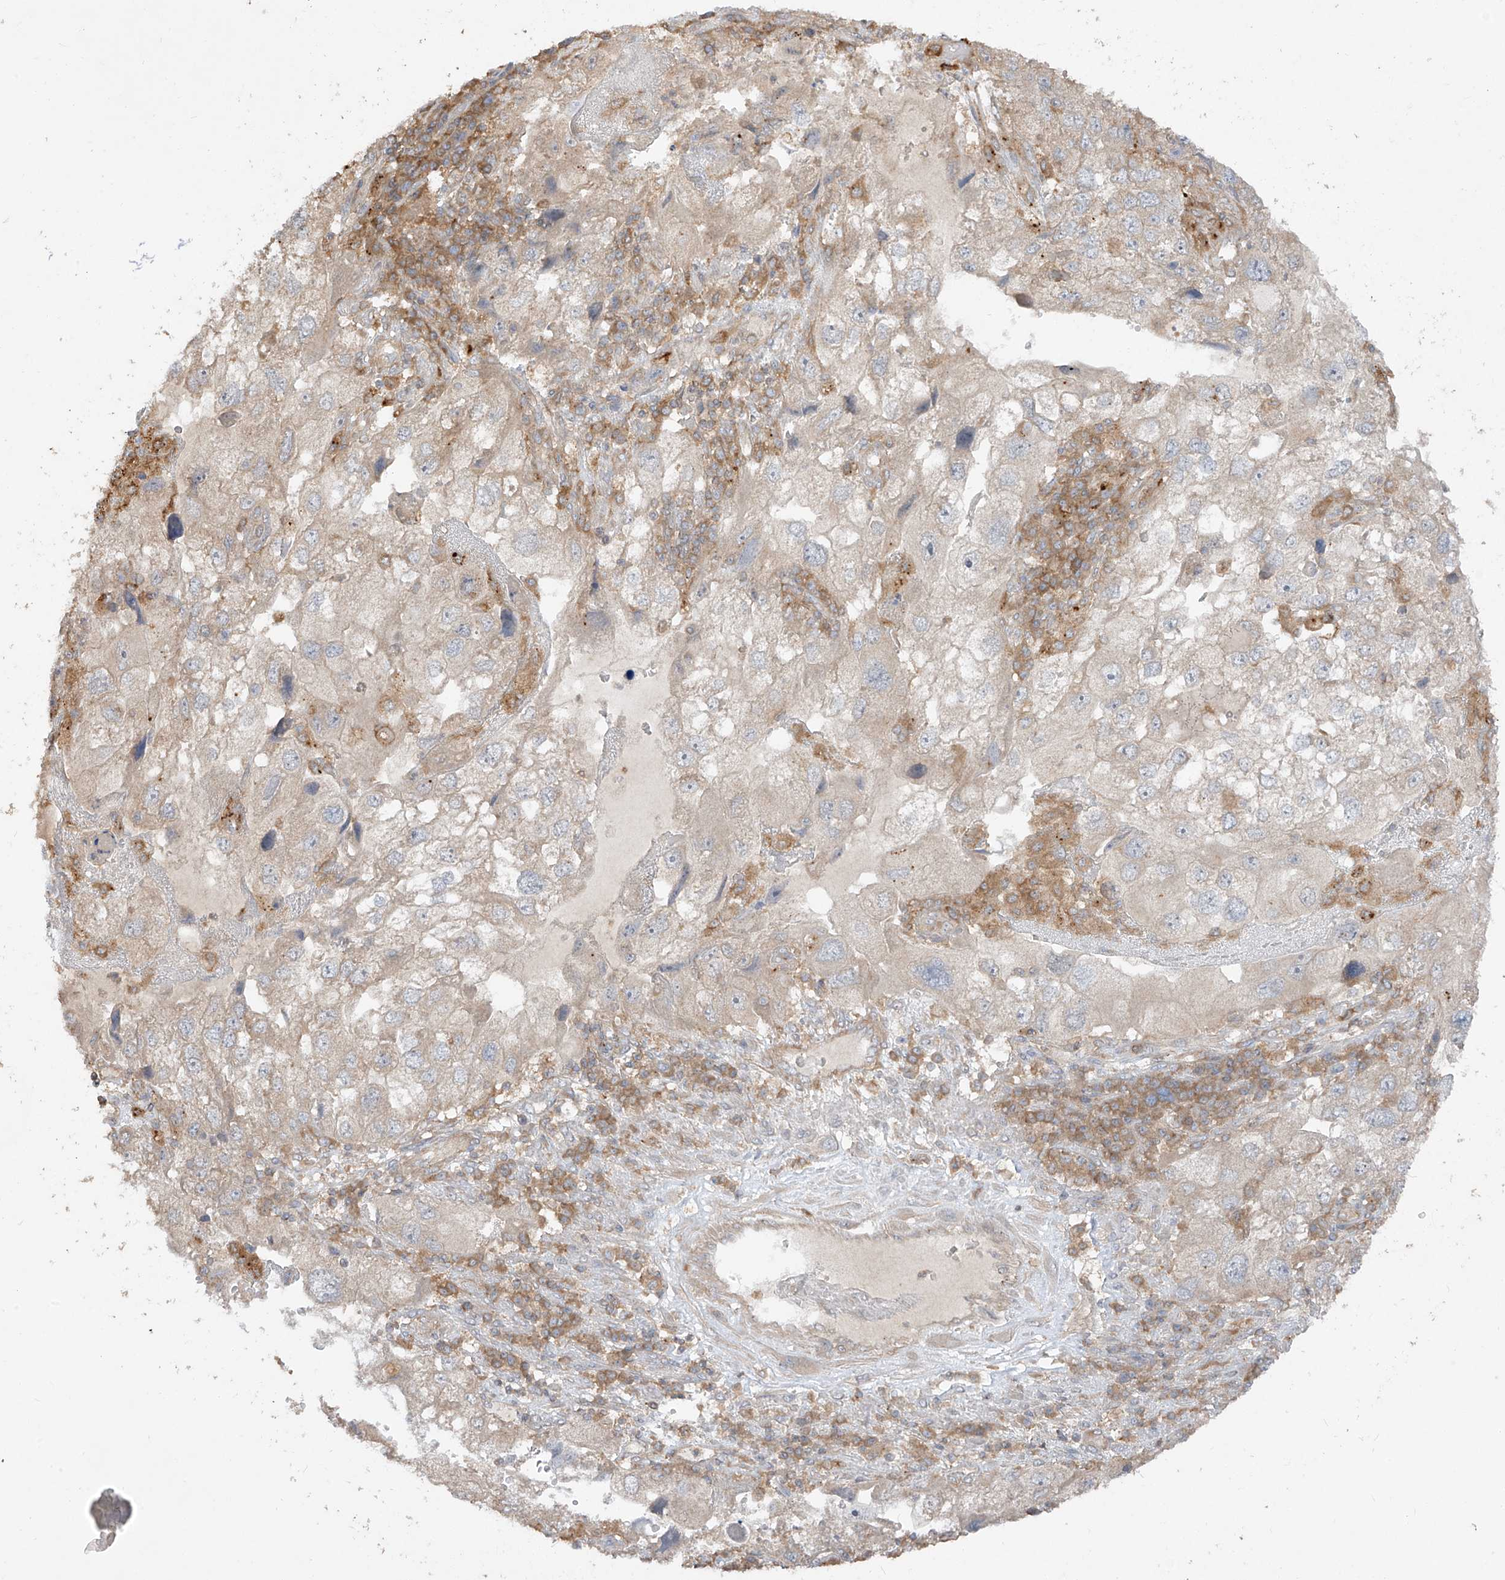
{"staining": {"intensity": "weak", "quantity": "<25%", "location": "cytoplasmic/membranous"}, "tissue": "endometrial cancer", "cell_type": "Tumor cells", "image_type": "cancer", "snomed": [{"axis": "morphology", "description": "Adenocarcinoma, NOS"}, {"axis": "topography", "description": "Endometrium"}], "caption": "Immunohistochemical staining of endometrial adenocarcinoma displays no significant expression in tumor cells. (DAB (3,3'-diaminobenzidine) IHC, high magnification).", "gene": "LDAH", "patient": {"sex": "female", "age": 49}}